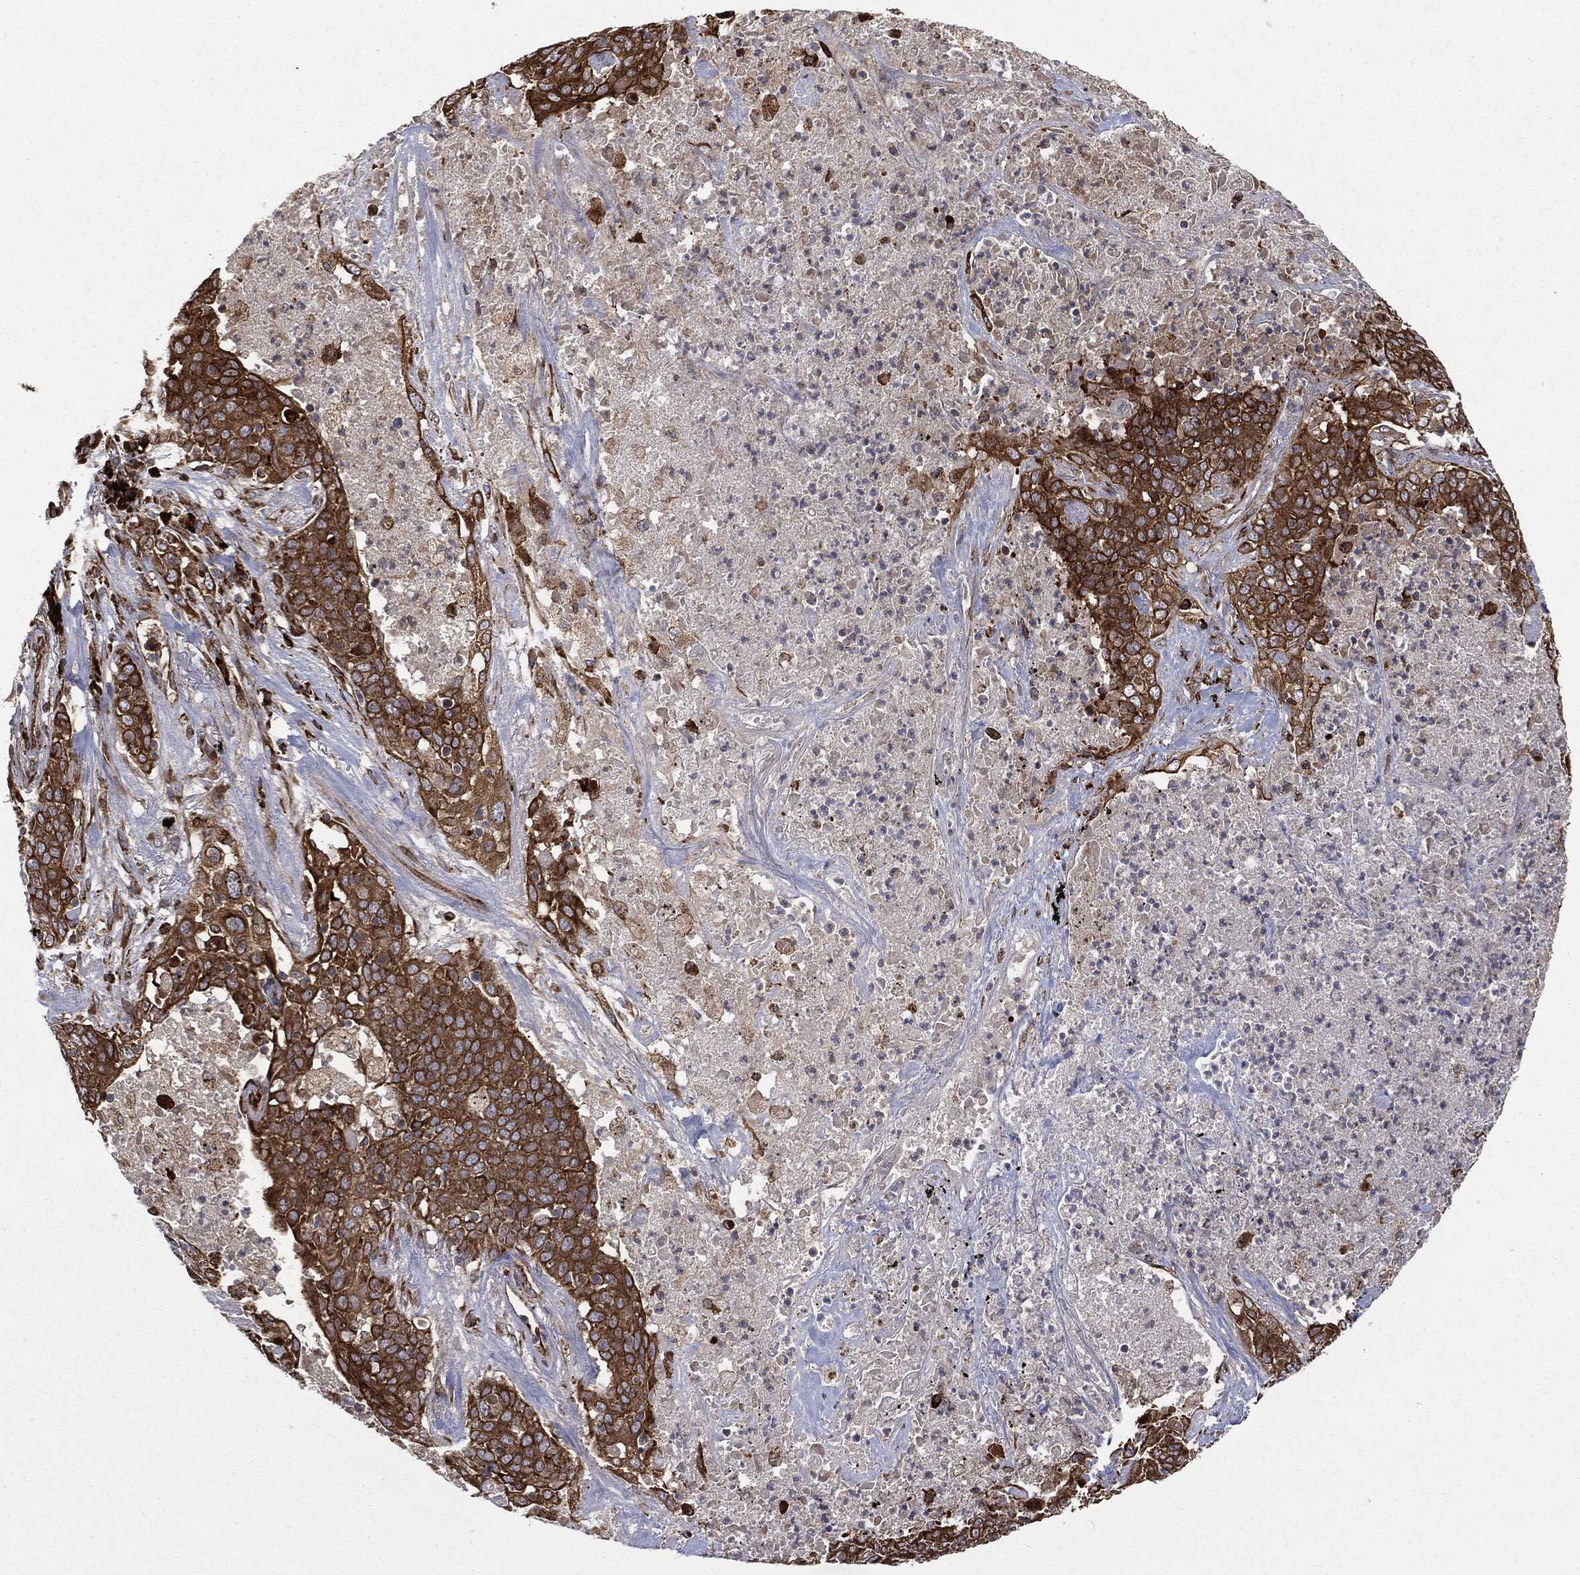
{"staining": {"intensity": "moderate", "quantity": ">75%", "location": "cytoplasmic/membranous"}, "tissue": "lung cancer", "cell_type": "Tumor cells", "image_type": "cancer", "snomed": [{"axis": "morphology", "description": "Squamous cell carcinoma, NOS"}, {"axis": "topography", "description": "Lung"}], "caption": "A high-resolution image shows immunohistochemistry staining of lung cancer (squamous cell carcinoma), which reveals moderate cytoplasmic/membranous positivity in about >75% of tumor cells.", "gene": "CYLD", "patient": {"sex": "male", "age": 82}}